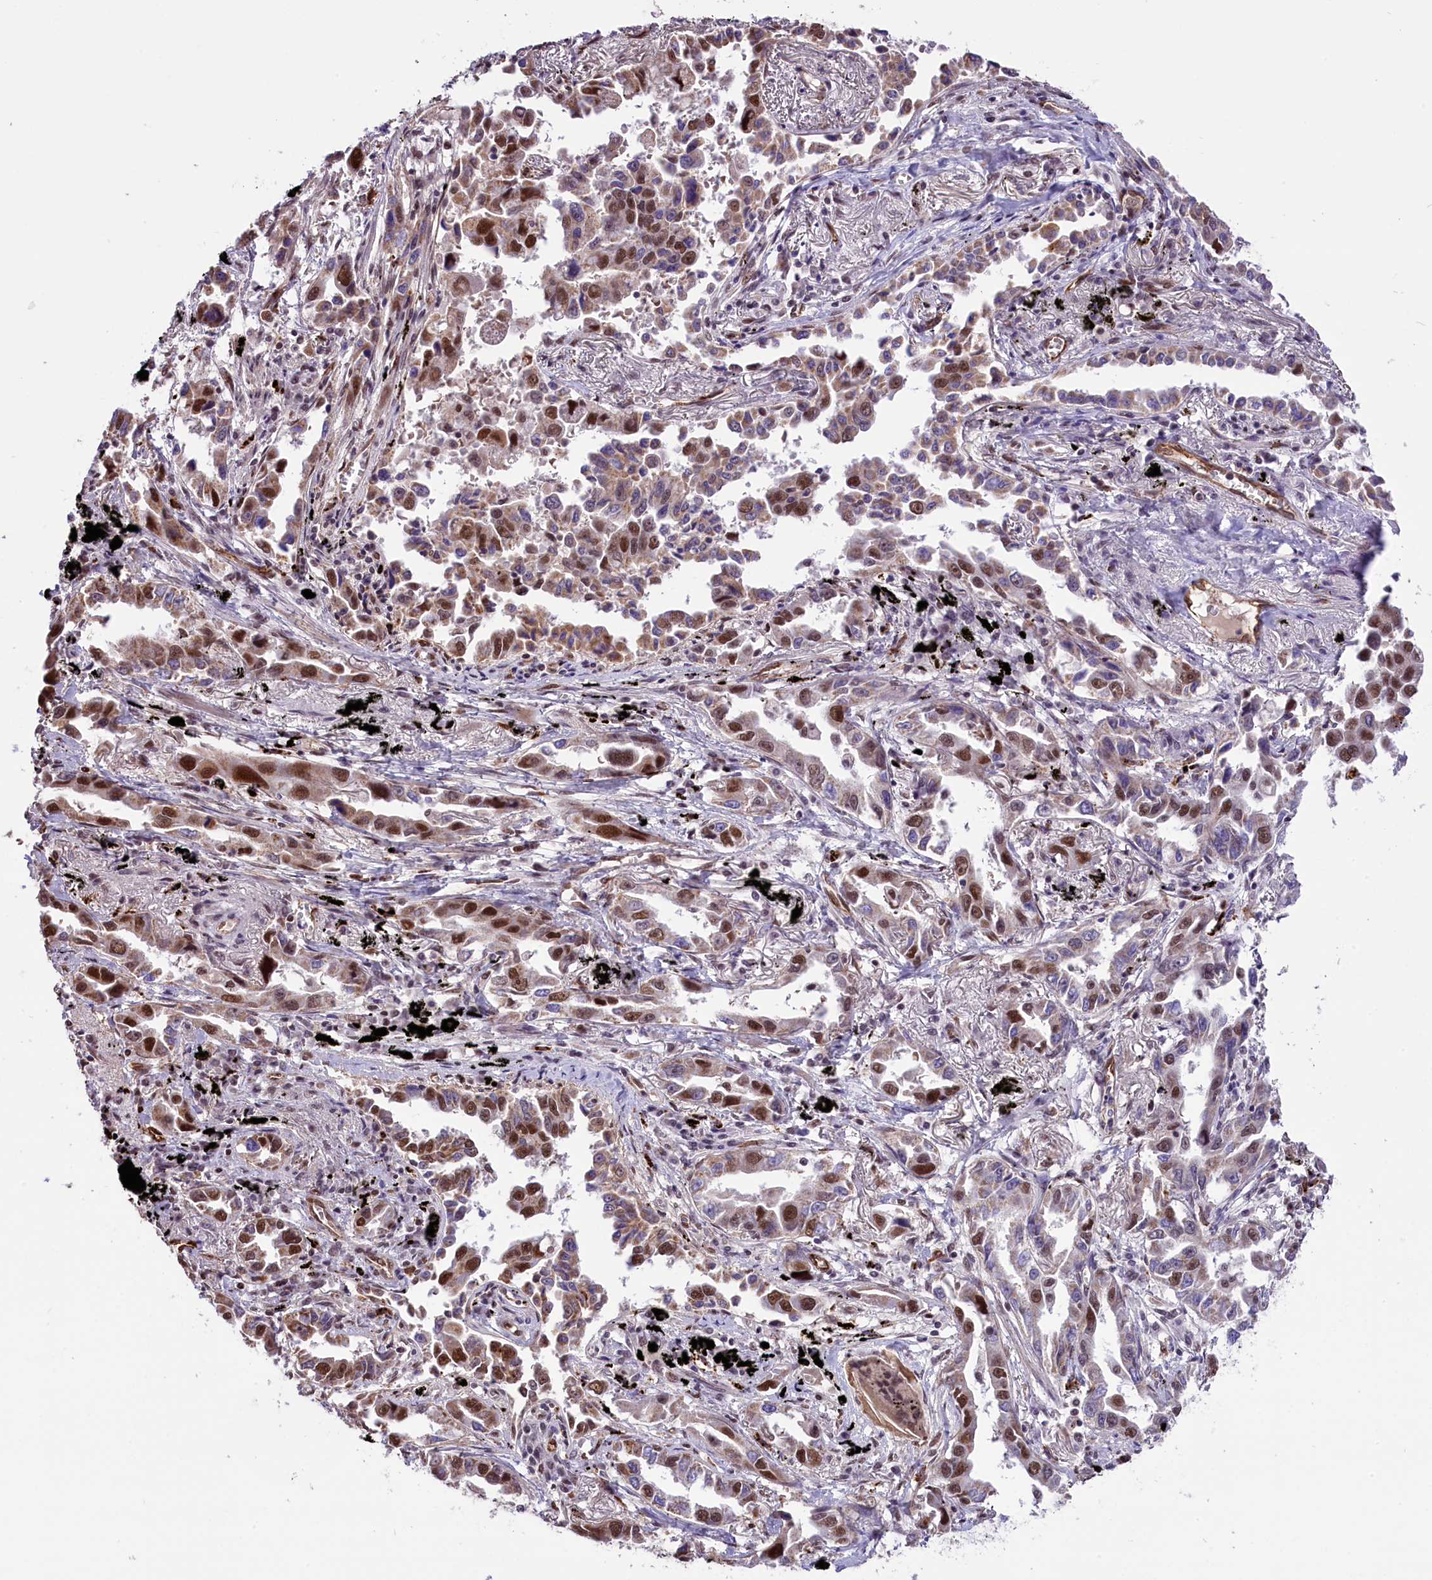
{"staining": {"intensity": "moderate", "quantity": "25%-75%", "location": "nuclear"}, "tissue": "lung cancer", "cell_type": "Tumor cells", "image_type": "cancer", "snomed": [{"axis": "morphology", "description": "Adenocarcinoma, NOS"}, {"axis": "topography", "description": "Lung"}], "caption": "A photomicrograph of human lung adenocarcinoma stained for a protein exhibits moderate nuclear brown staining in tumor cells.", "gene": "MRPL54", "patient": {"sex": "male", "age": 67}}